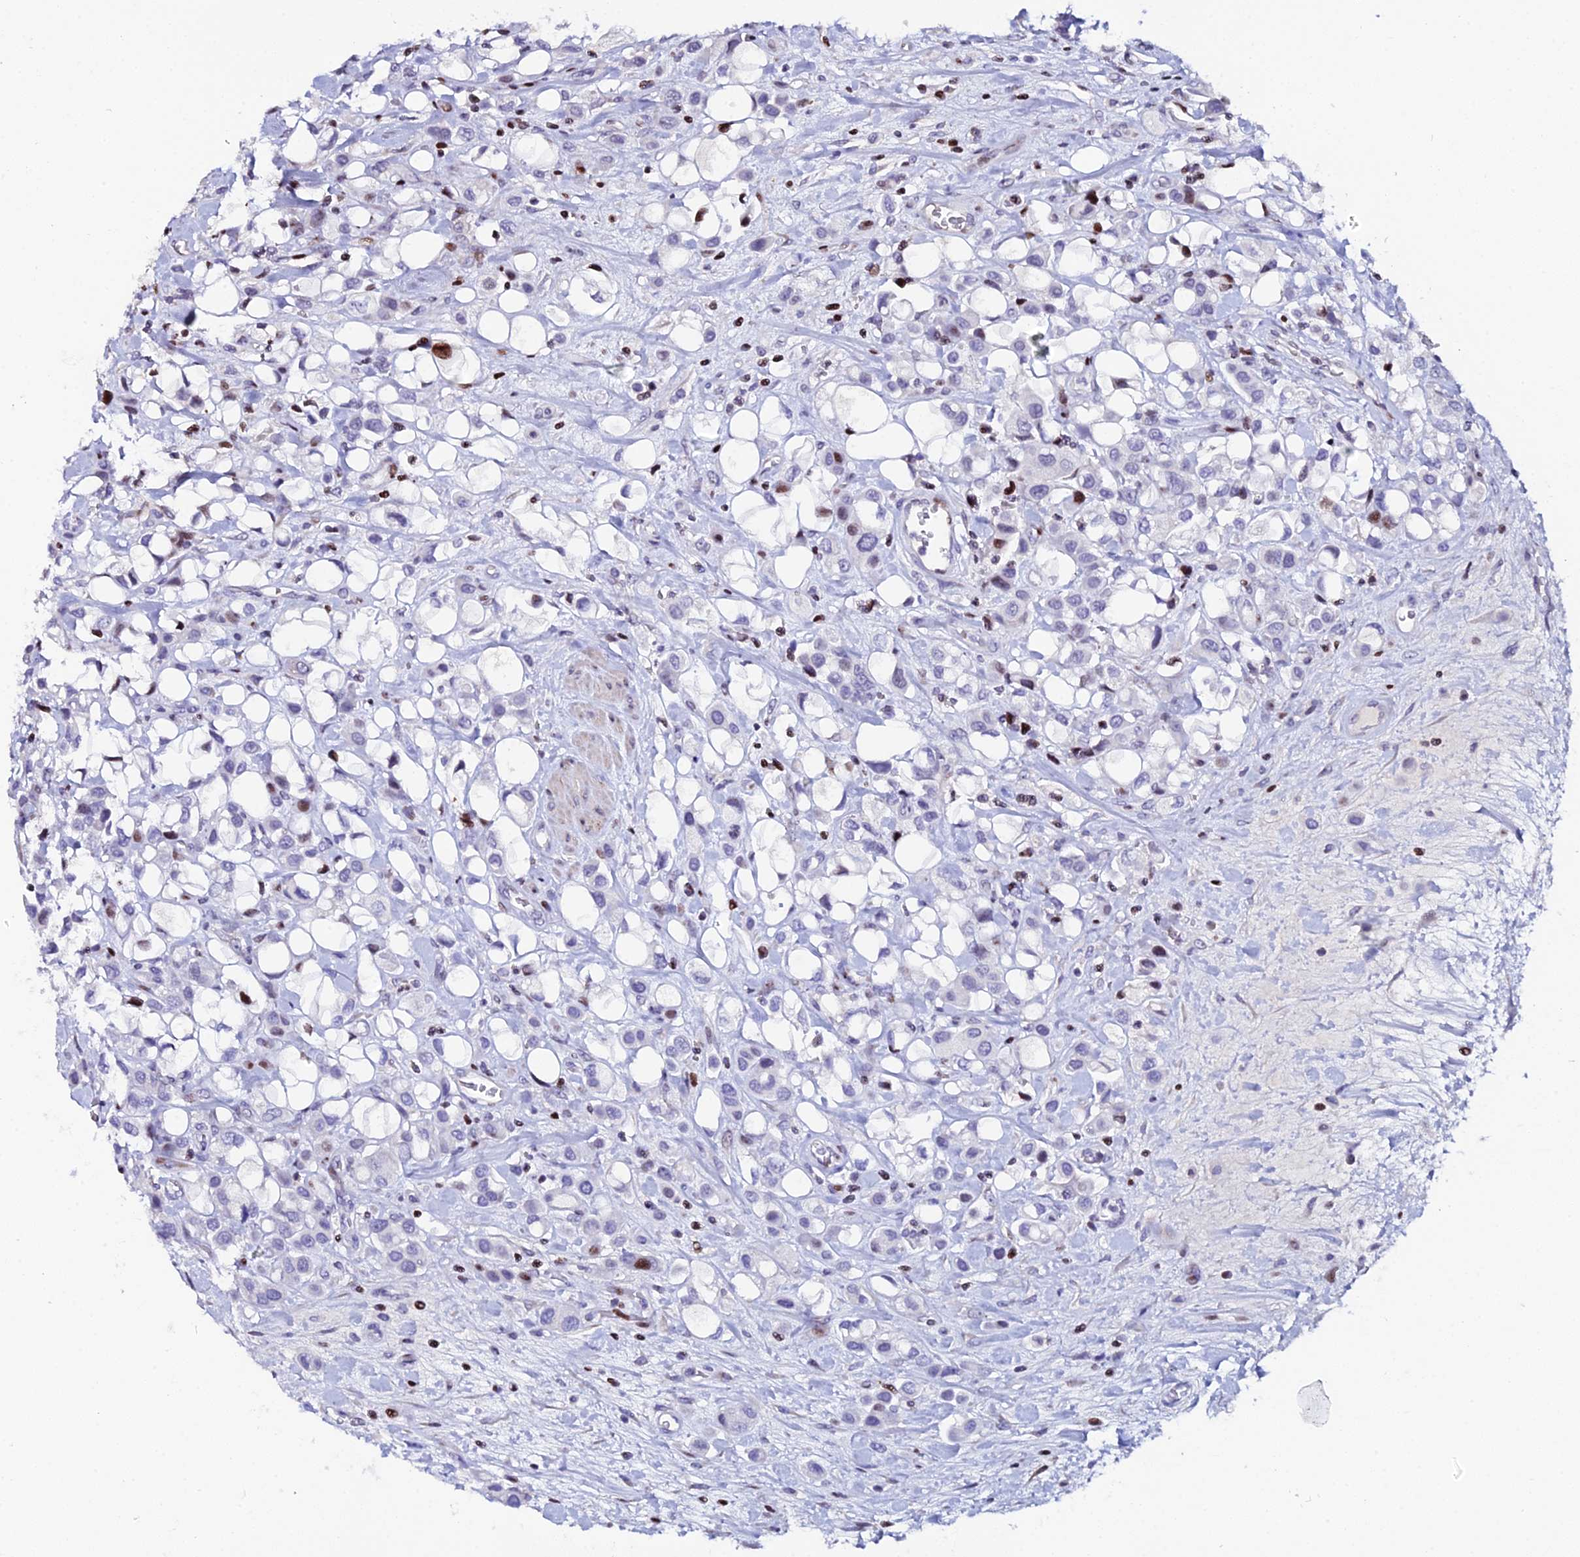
{"staining": {"intensity": "moderate", "quantity": "<25%", "location": "nuclear"}, "tissue": "urothelial cancer", "cell_type": "Tumor cells", "image_type": "cancer", "snomed": [{"axis": "morphology", "description": "Urothelial carcinoma, High grade"}, {"axis": "topography", "description": "Urinary bladder"}], "caption": "About <25% of tumor cells in urothelial cancer reveal moderate nuclear protein staining as visualized by brown immunohistochemical staining.", "gene": "MYNN", "patient": {"sex": "male", "age": 50}}